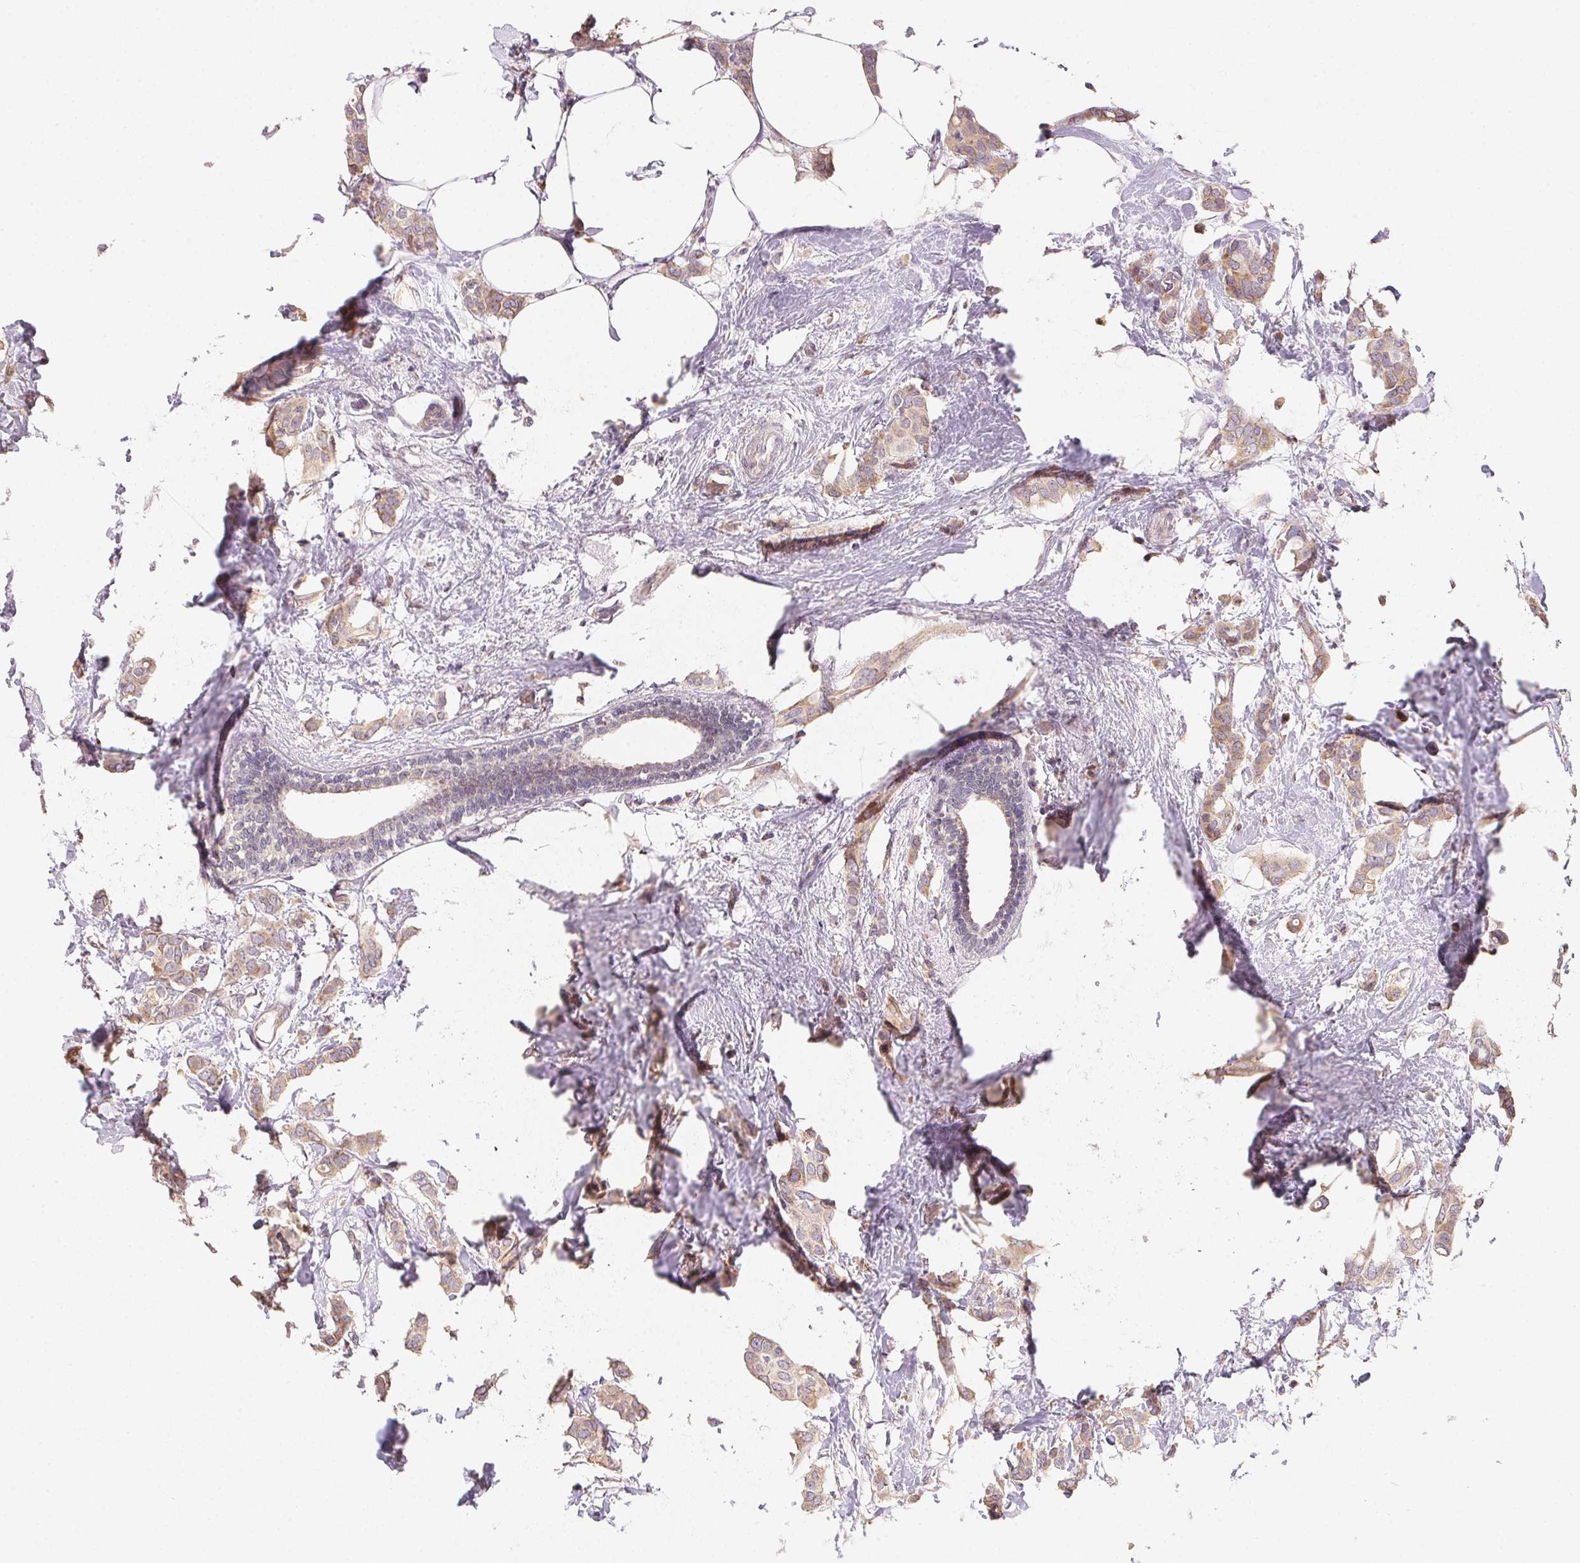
{"staining": {"intensity": "weak", "quantity": ">75%", "location": "cytoplasmic/membranous"}, "tissue": "breast cancer", "cell_type": "Tumor cells", "image_type": "cancer", "snomed": [{"axis": "morphology", "description": "Duct carcinoma"}, {"axis": "topography", "description": "Breast"}], "caption": "Immunohistochemical staining of human breast cancer (infiltrating ductal carcinoma) reveals low levels of weak cytoplasmic/membranous protein expression in about >75% of tumor cells.", "gene": "EI24", "patient": {"sex": "female", "age": 62}}